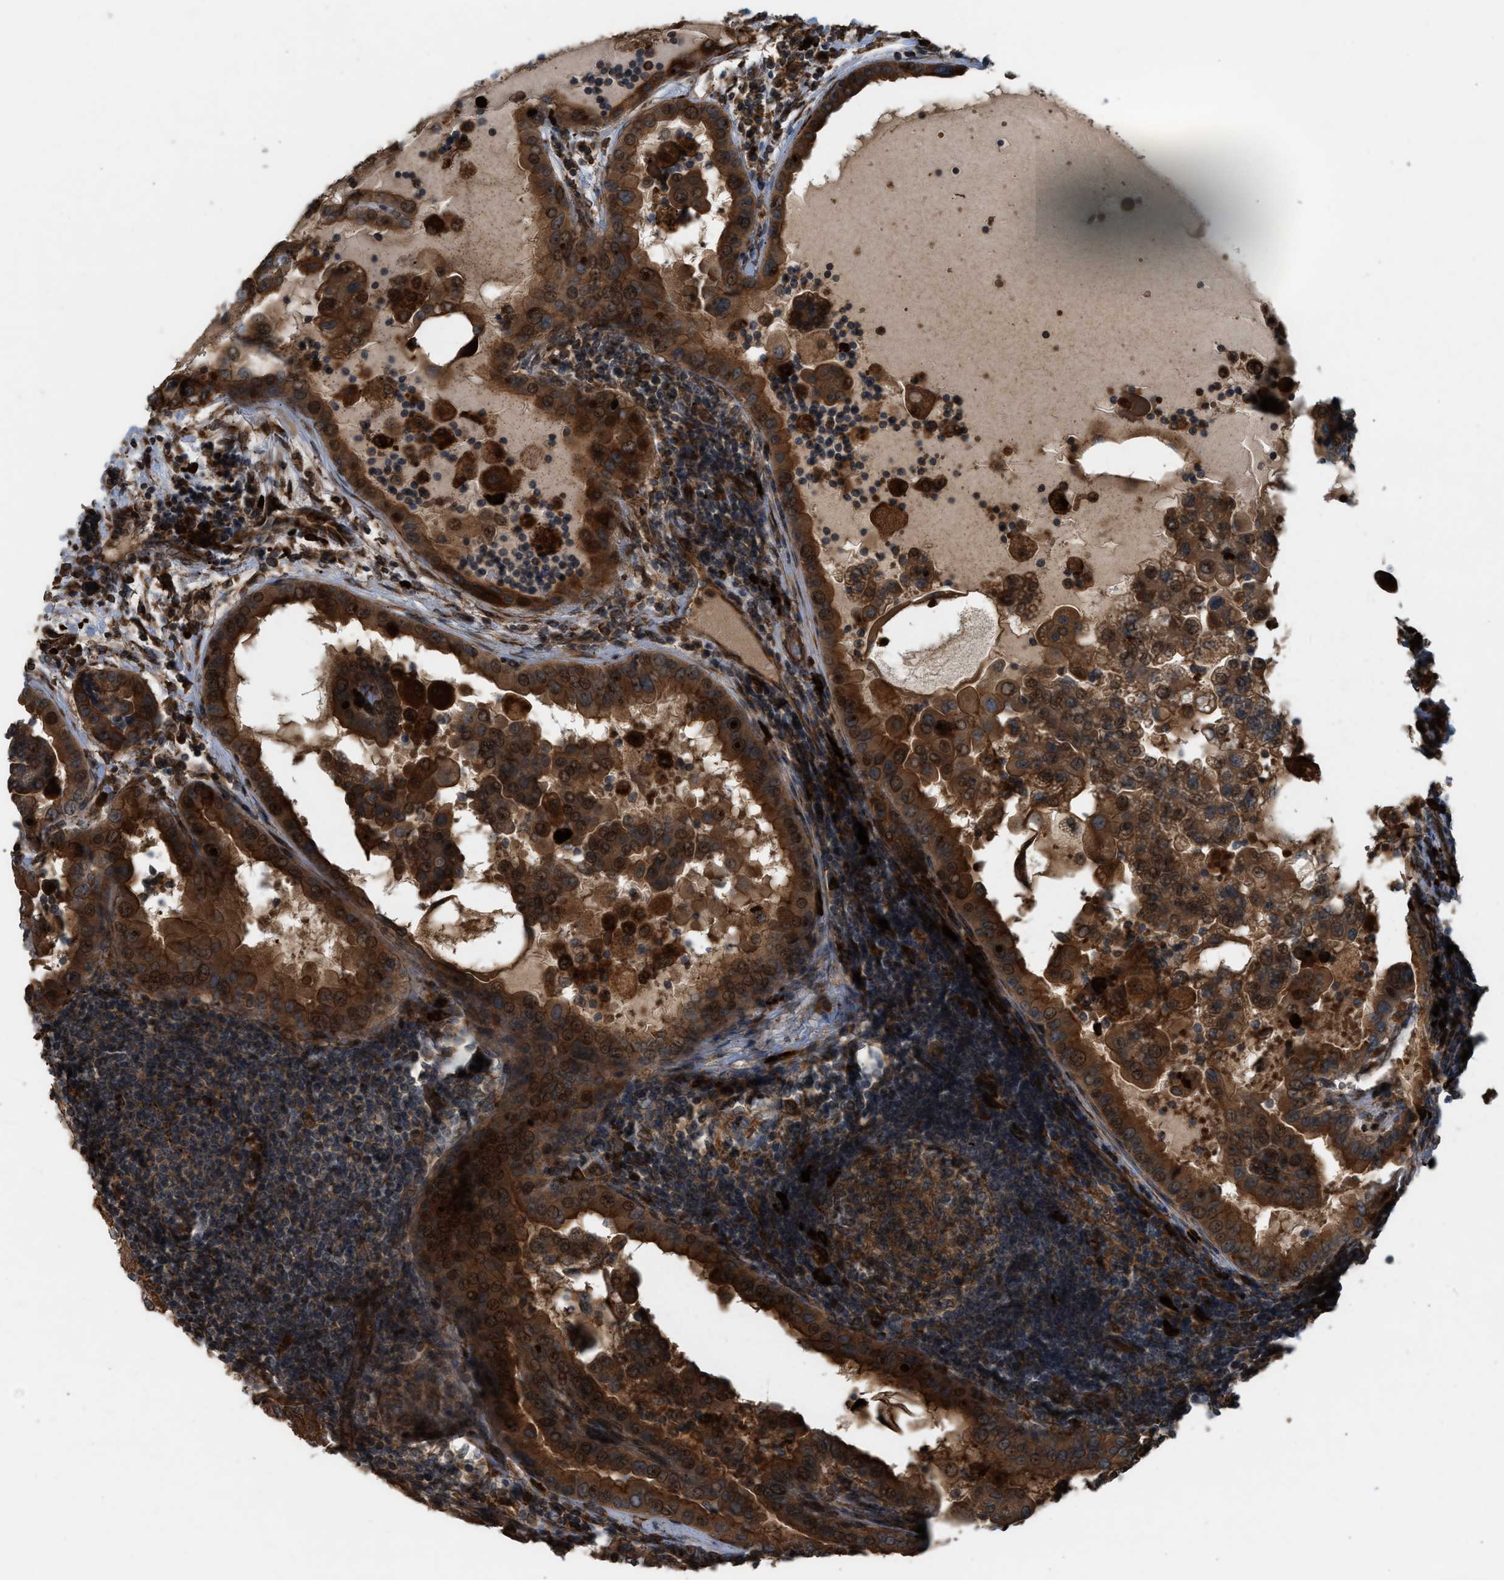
{"staining": {"intensity": "strong", "quantity": ">75%", "location": "cytoplasmic/membranous"}, "tissue": "thyroid cancer", "cell_type": "Tumor cells", "image_type": "cancer", "snomed": [{"axis": "morphology", "description": "Papillary adenocarcinoma, NOS"}, {"axis": "topography", "description": "Thyroid gland"}], "caption": "A high amount of strong cytoplasmic/membranous staining is identified in about >75% of tumor cells in papillary adenocarcinoma (thyroid) tissue. The protein is stained brown, and the nuclei are stained in blue (DAB (3,3'-diaminobenzidine) IHC with brightfield microscopy, high magnification).", "gene": "BAIAP2L1", "patient": {"sex": "male", "age": 33}}